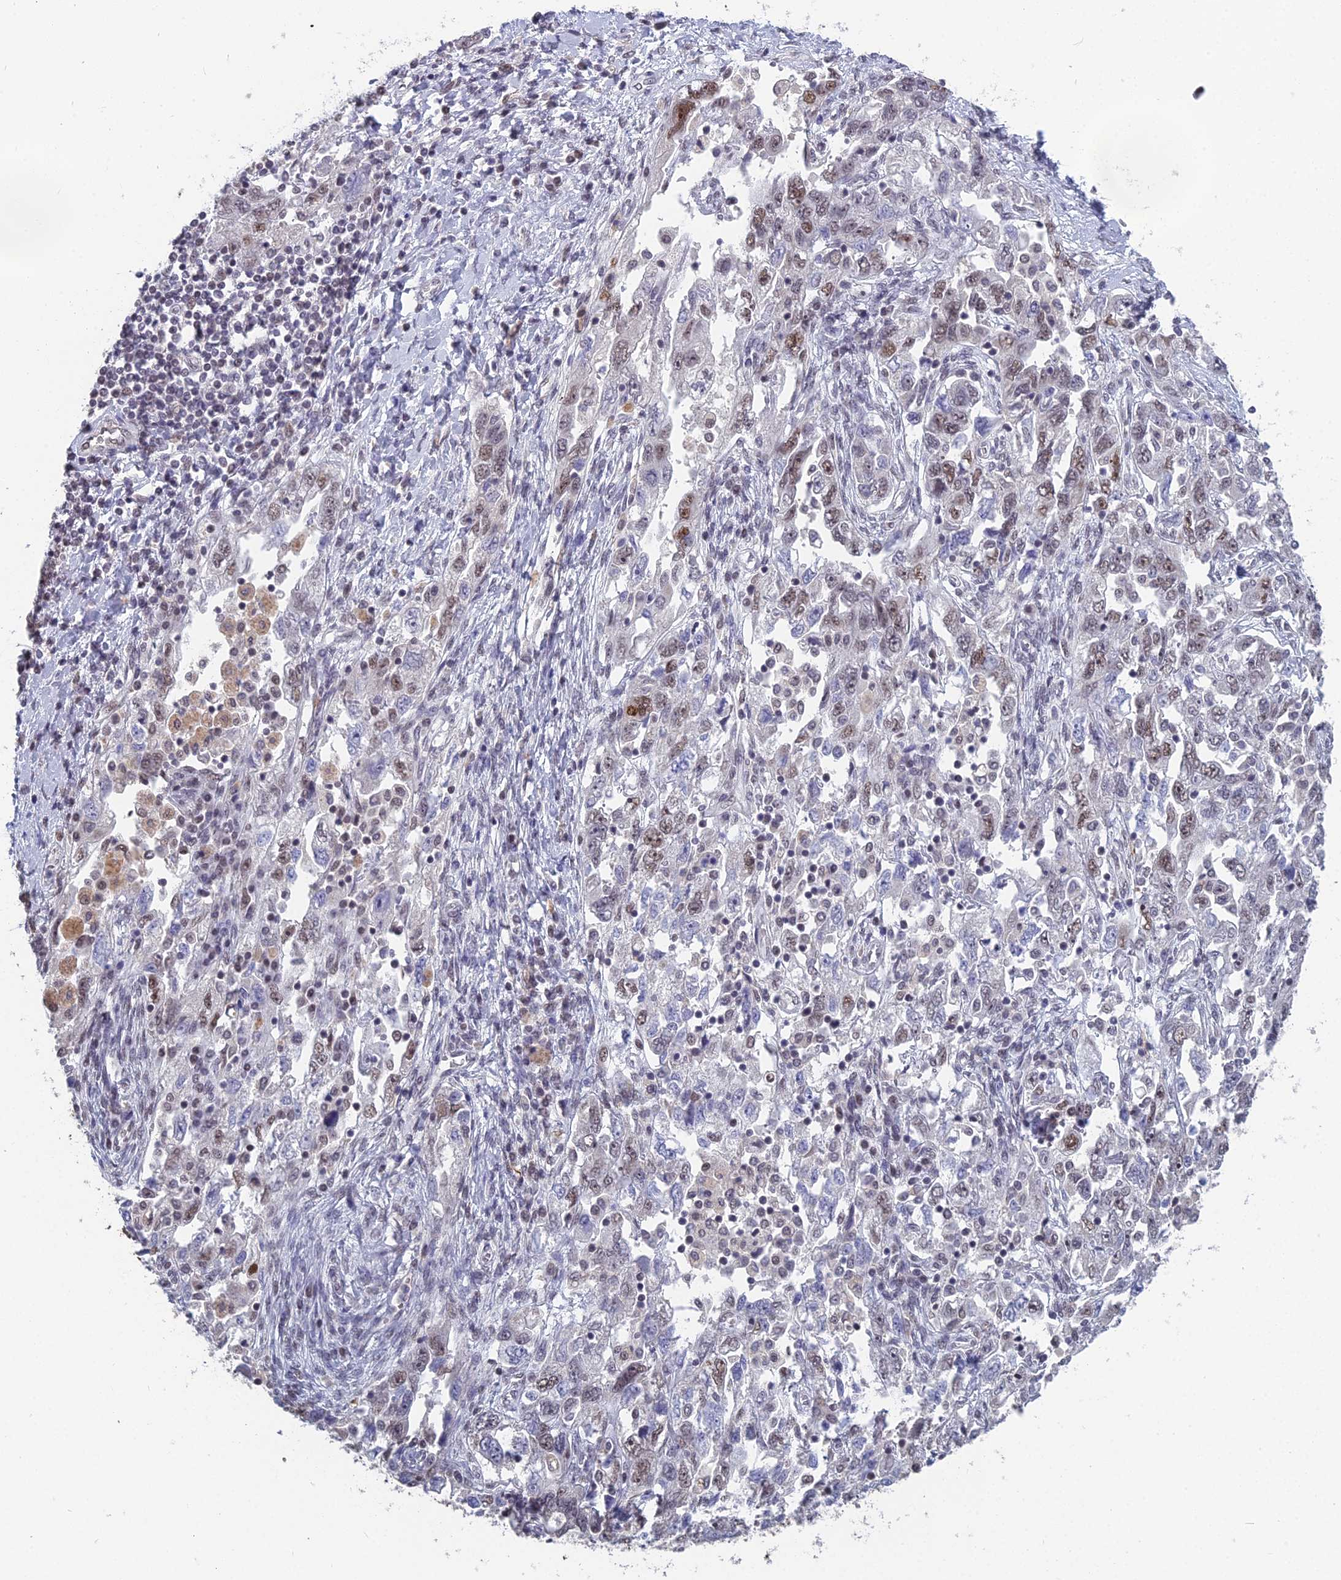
{"staining": {"intensity": "weak", "quantity": "25%-75%", "location": "nuclear"}, "tissue": "ovarian cancer", "cell_type": "Tumor cells", "image_type": "cancer", "snomed": [{"axis": "morphology", "description": "Carcinoma, NOS"}, {"axis": "morphology", "description": "Cystadenocarcinoma, serous, NOS"}, {"axis": "topography", "description": "Ovary"}], "caption": "A histopathology image of serous cystadenocarcinoma (ovarian) stained for a protein demonstrates weak nuclear brown staining in tumor cells.", "gene": "MT-CO3", "patient": {"sex": "female", "age": 69}}